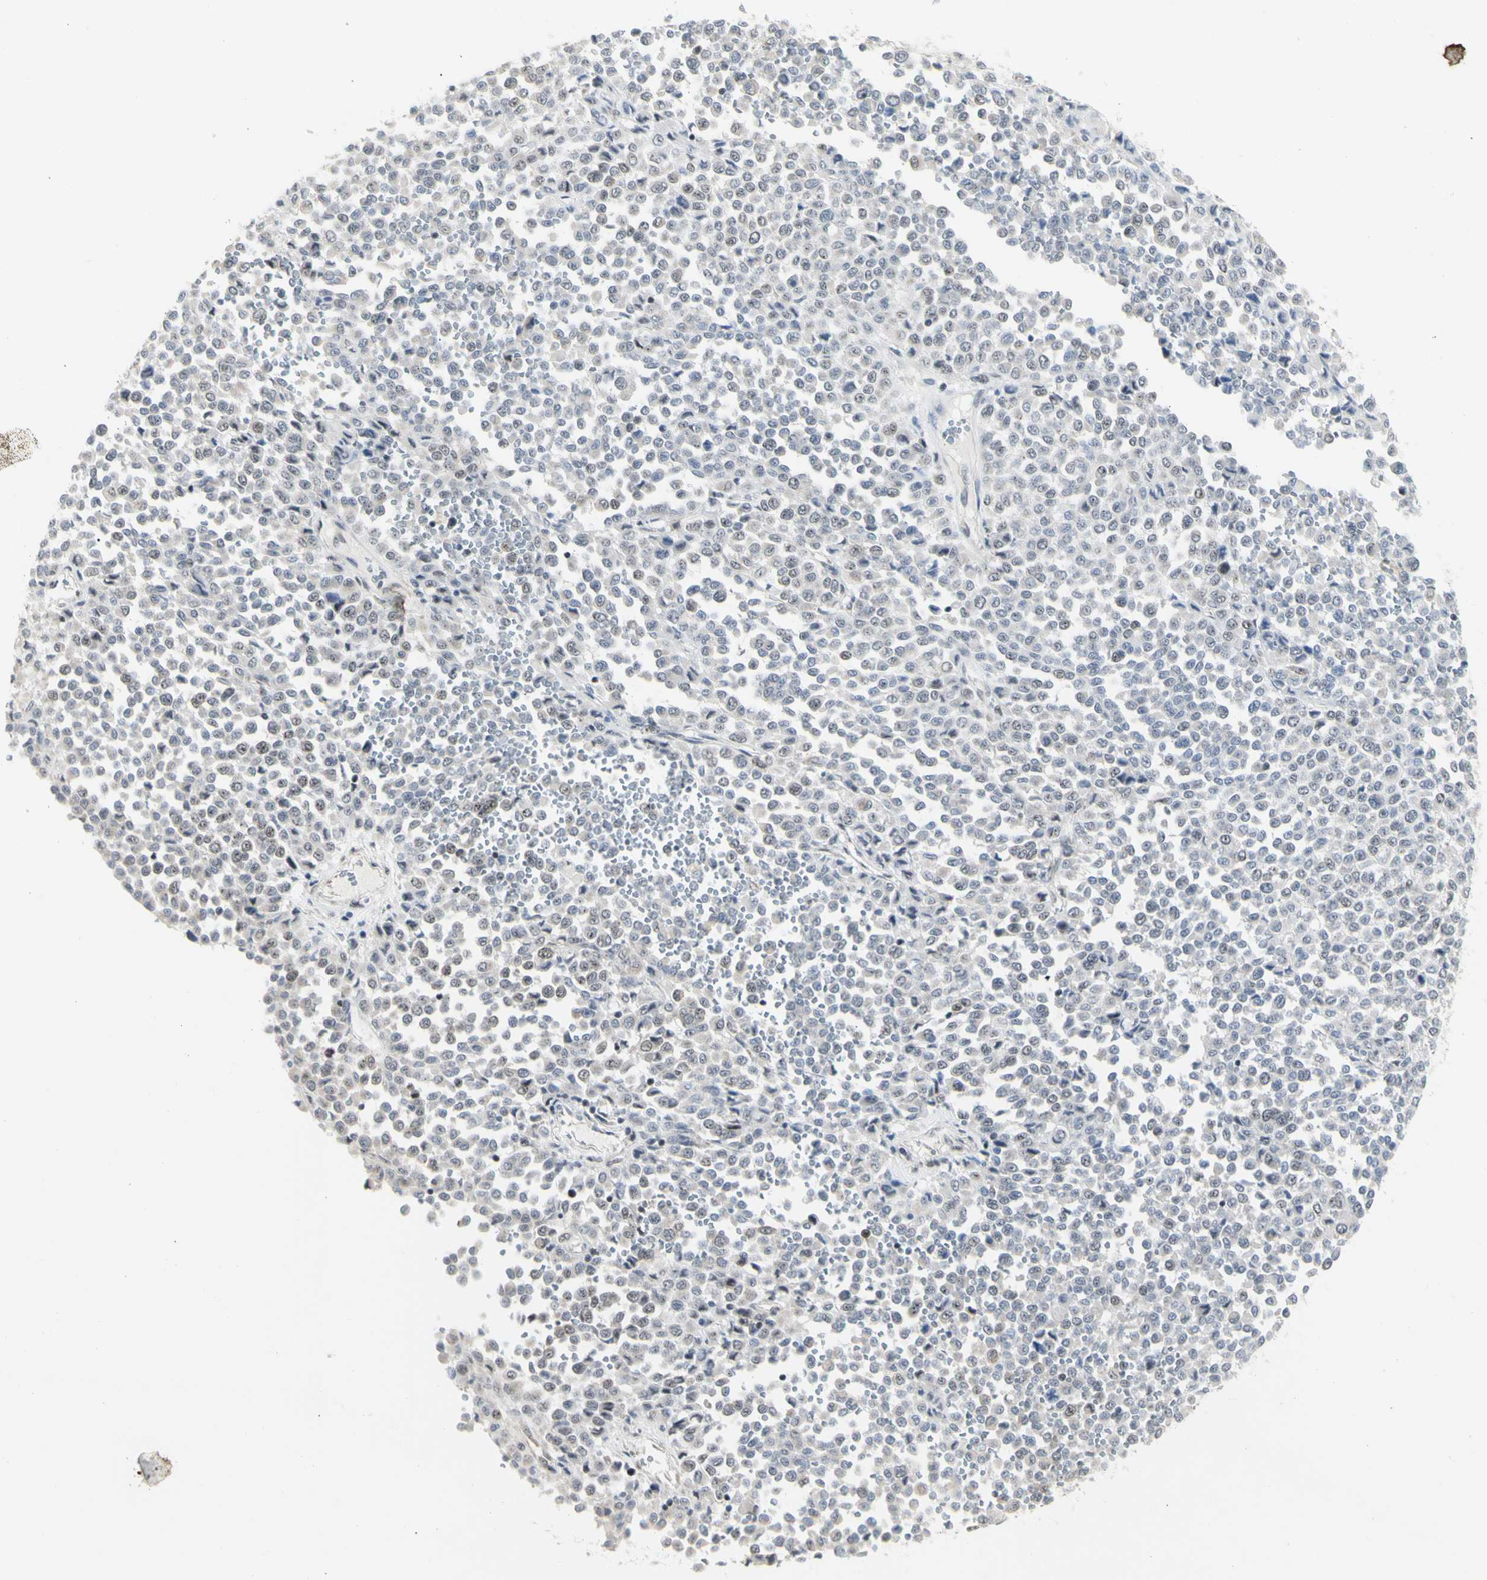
{"staining": {"intensity": "weak", "quantity": "<25%", "location": "nuclear"}, "tissue": "melanoma", "cell_type": "Tumor cells", "image_type": "cancer", "snomed": [{"axis": "morphology", "description": "Malignant melanoma, Metastatic site"}, {"axis": "topography", "description": "Pancreas"}], "caption": "A high-resolution photomicrograph shows IHC staining of malignant melanoma (metastatic site), which reveals no significant positivity in tumor cells. The staining is performed using DAB (3,3'-diaminobenzidine) brown chromogen with nuclei counter-stained in using hematoxylin.", "gene": "DHRS7B", "patient": {"sex": "female", "age": 30}}